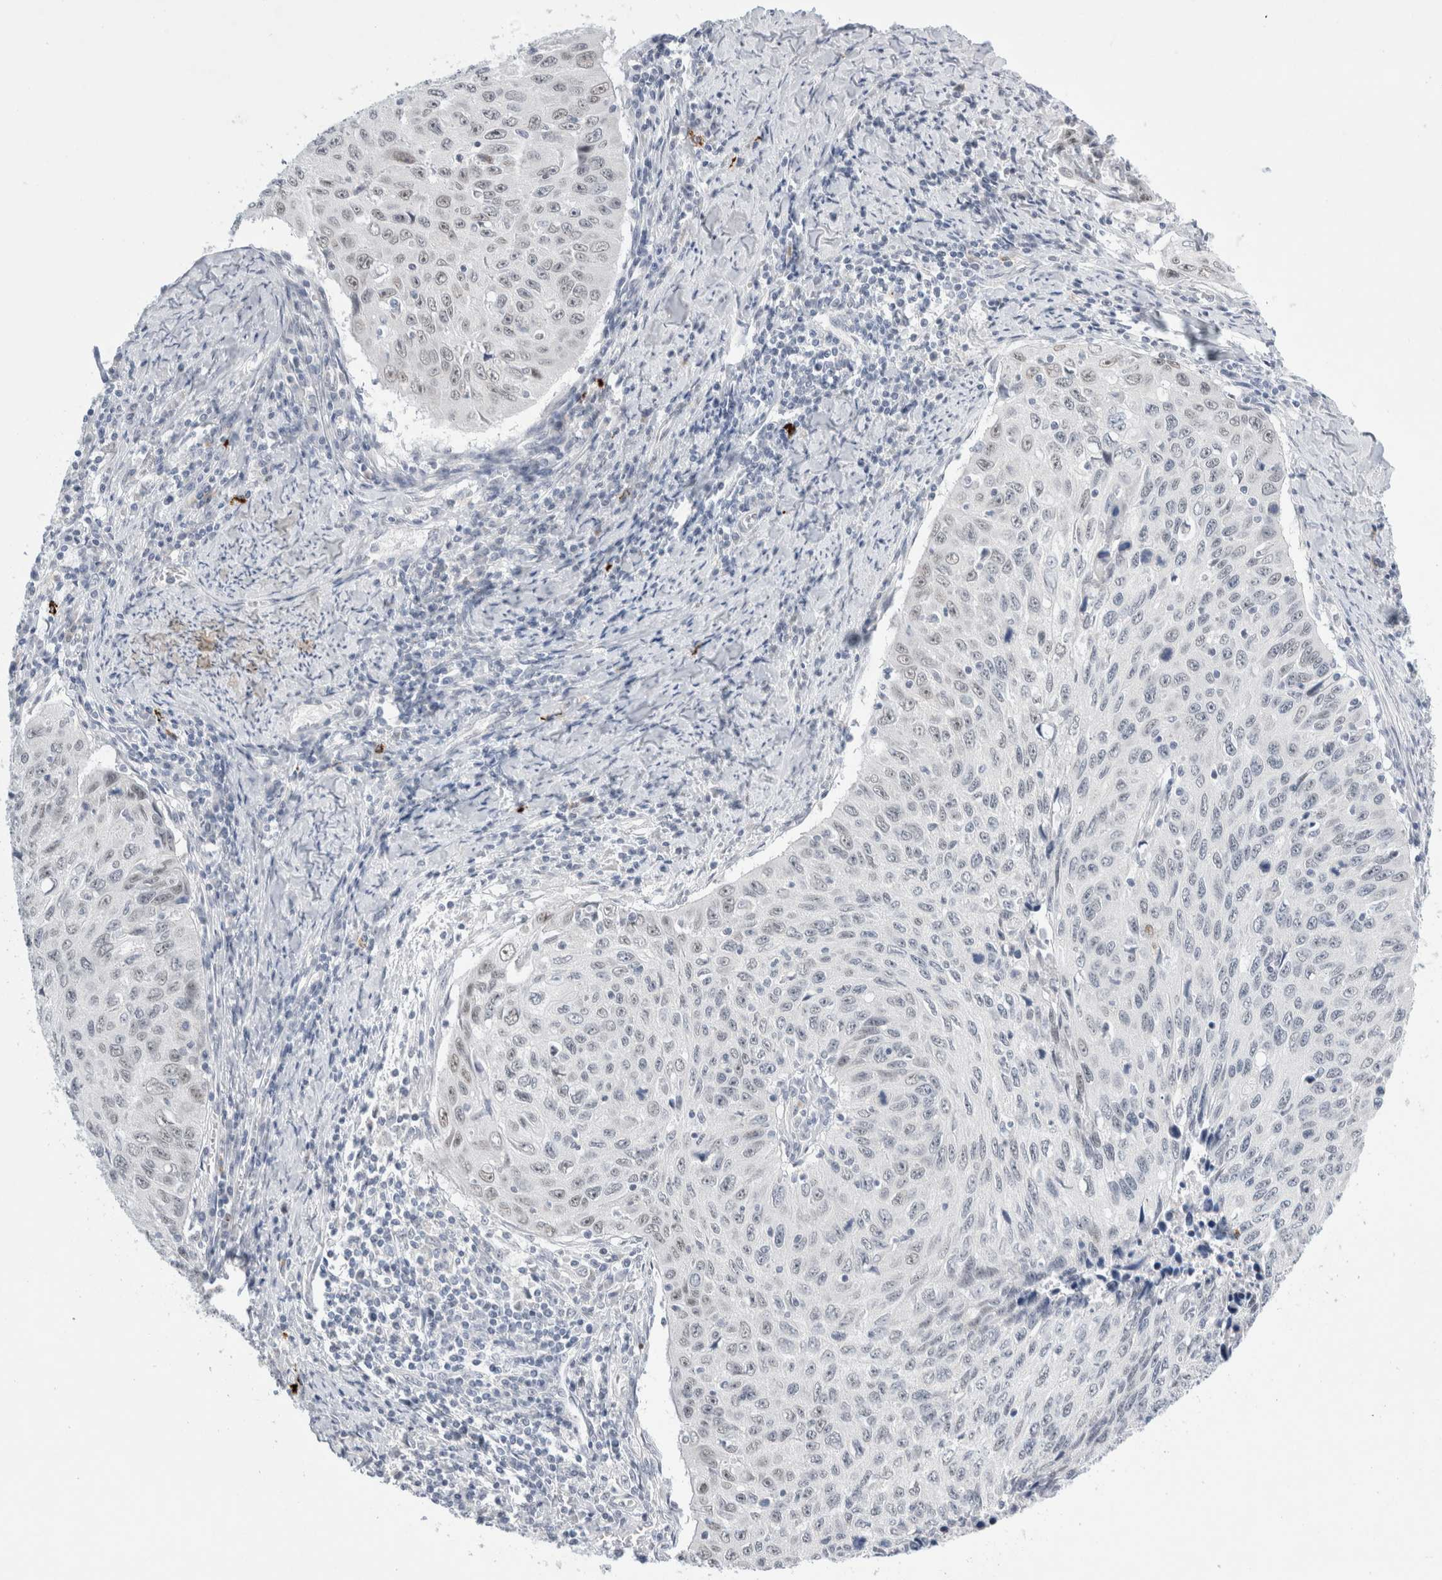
{"staining": {"intensity": "weak", "quantity": "<25%", "location": "nuclear"}, "tissue": "cervical cancer", "cell_type": "Tumor cells", "image_type": "cancer", "snomed": [{"axis": "morphology", "description": "Squamous cell carcinoma, NOS"}, {"axis": "topography", "description": "Cervix"}], "caption": "Immunohistochemistry micrograph of neoplastic tissue: cervical cancer stained with DAB shows no significant protein staining in tumor cells. (DAB (3,3'-diaminobenzidine) immunohistochemistry with hematoxylin counter stain).", "gene": "SLC22A12", "patient": {"sex": "female", "age": 53}}